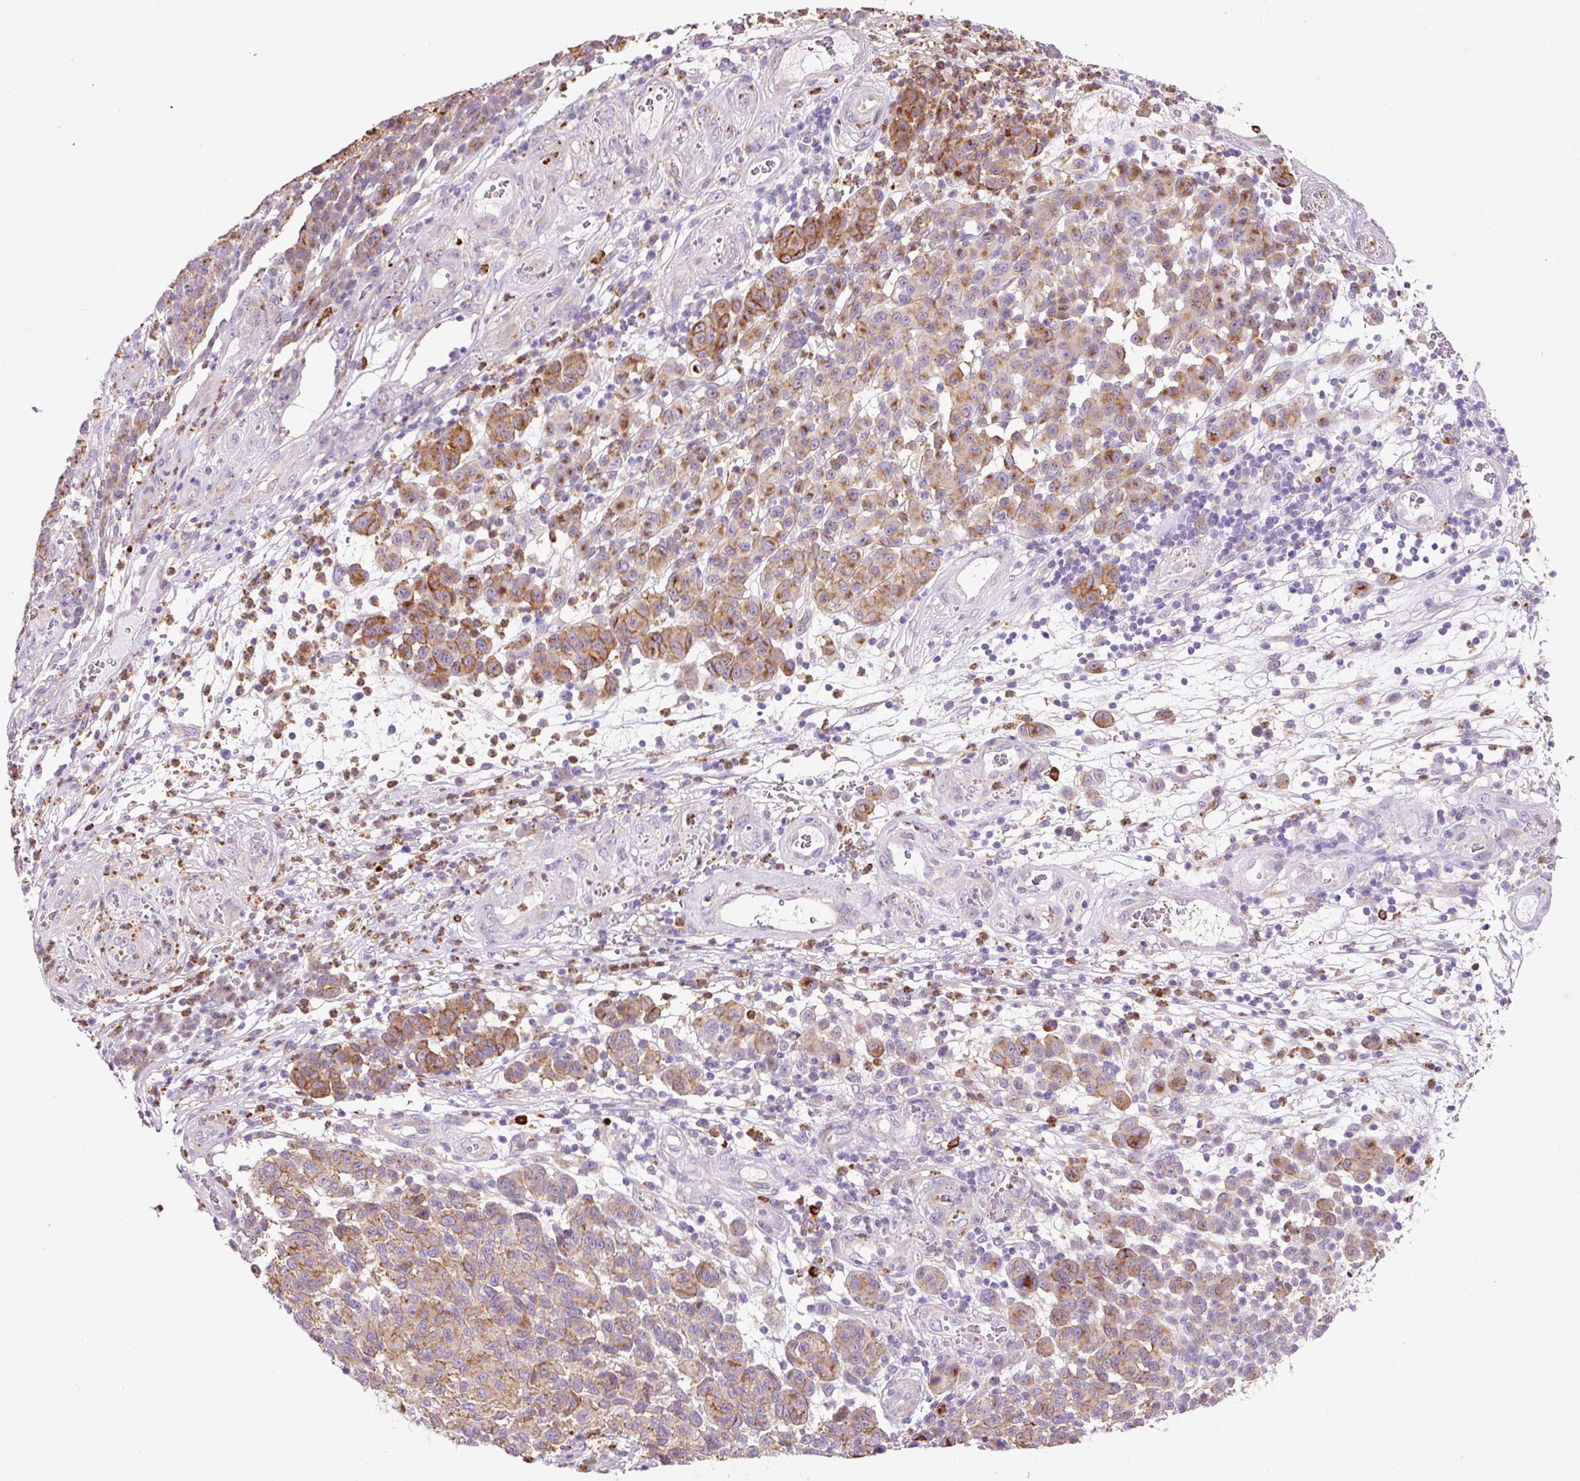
{"staining": {"intensity": "moderate", "quantity": ">75%", "location": "cytoplasmic/membranous"}, "tissue": "melanoma", "cell_type": "Tumor cells", "image_type": "cancer", "snomed": [{"axis": "morphology", "description": "Malignant melanoma, NOS"}, {"axis": "topography", "description": "Skin"}], "caption": "Malignant melanoma tissue demonstrates moderate cytoplasmic/membranous expression in approximately >75% of tumor cells", "gene": "TMC8", "patient": {"sex": "male", "age": 49}}